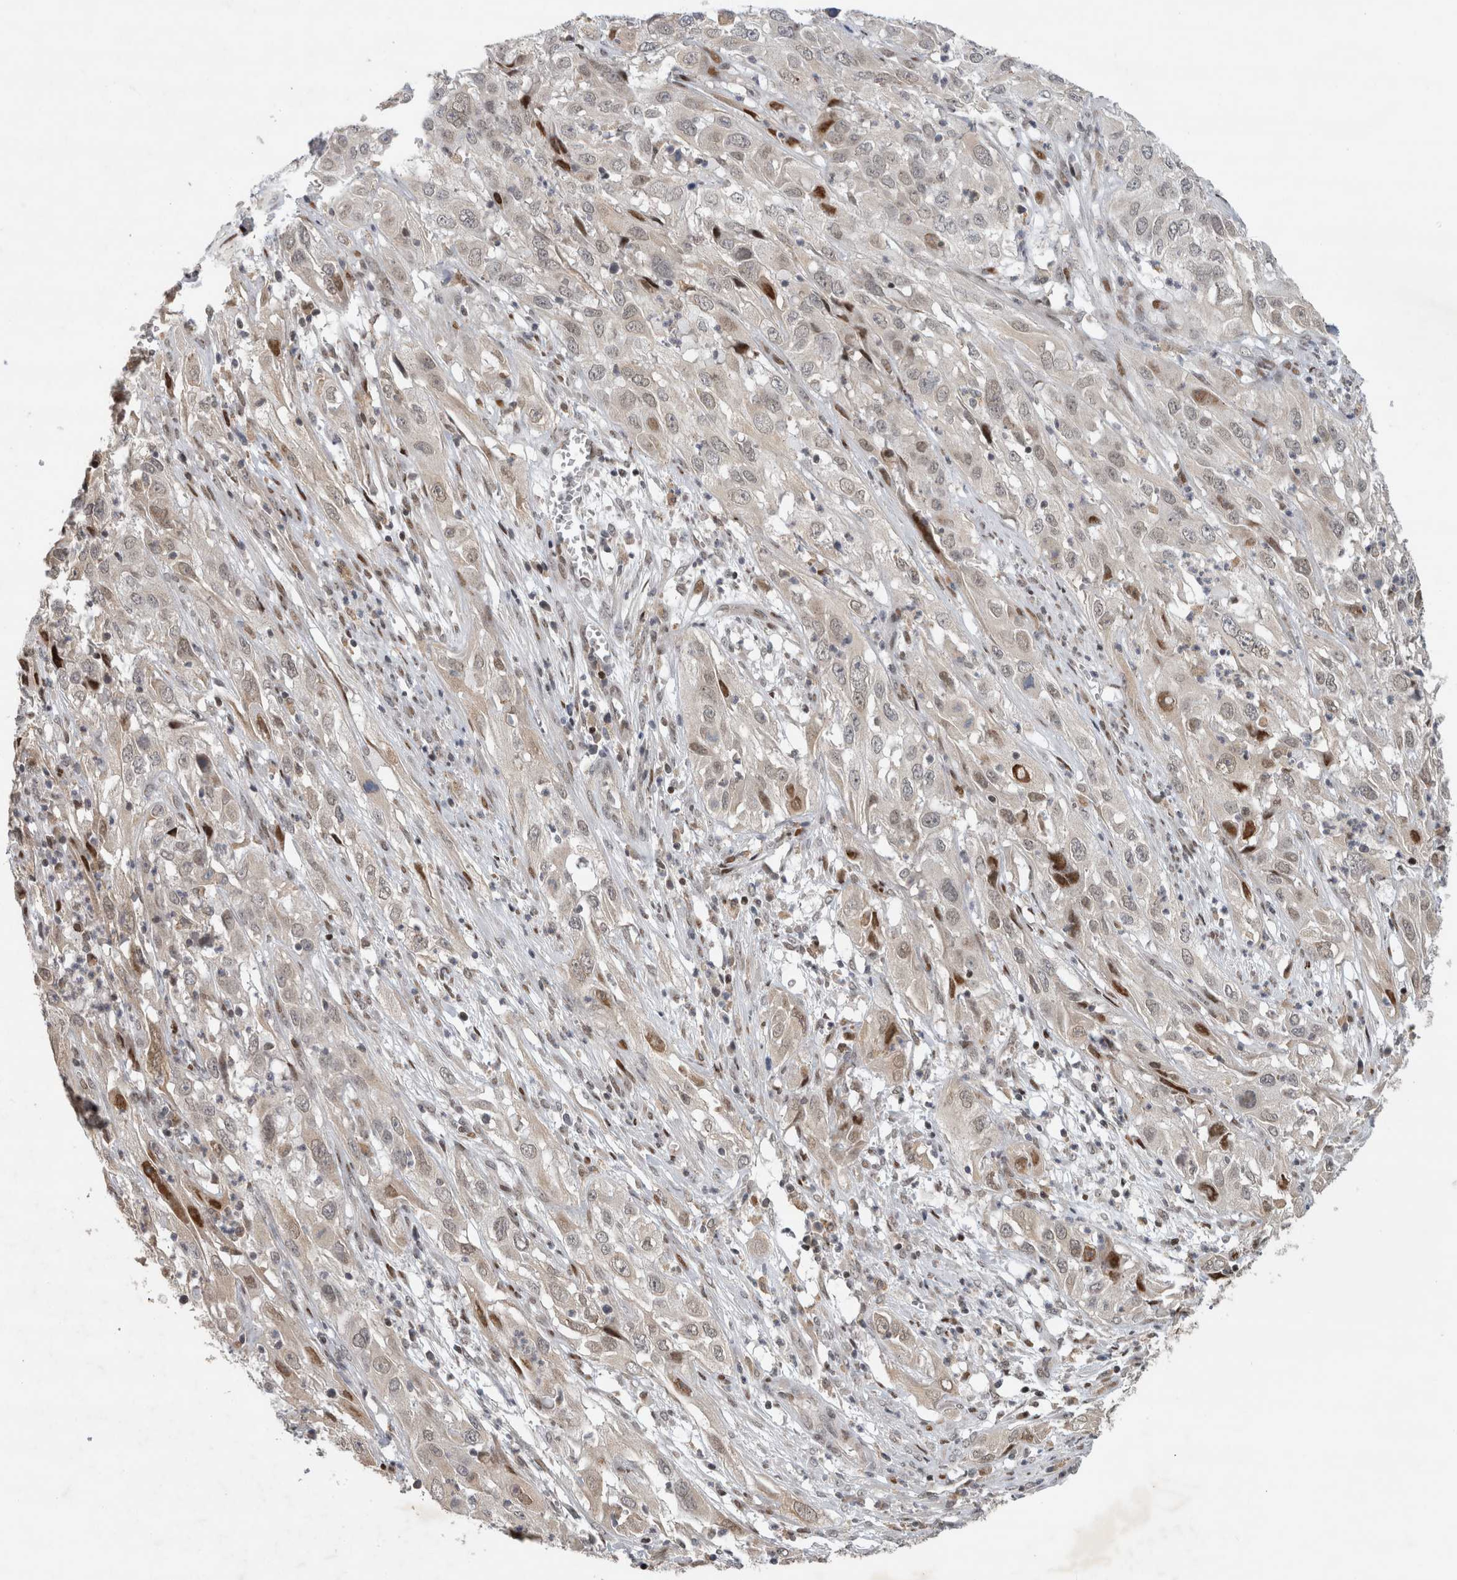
{"staining": {"intensity": "moderate", "quantity": "<25%", "location": "nuclear"}, "tissue": "cervical cancer", "cell_type": "Tumor cells", "image_type": "cancer", "snomed": [{"axis": "morphology", "description": "Squamous cell carcinoma, NOS"}, {"axis": "topography", "description": "Cervix"}], "caption": "Cervical cancer stained for a protein displays moderate nuclear positivity in tumor cells.", "gene": "C8orf58", "patient": {"sex": "female", "age": 32}}